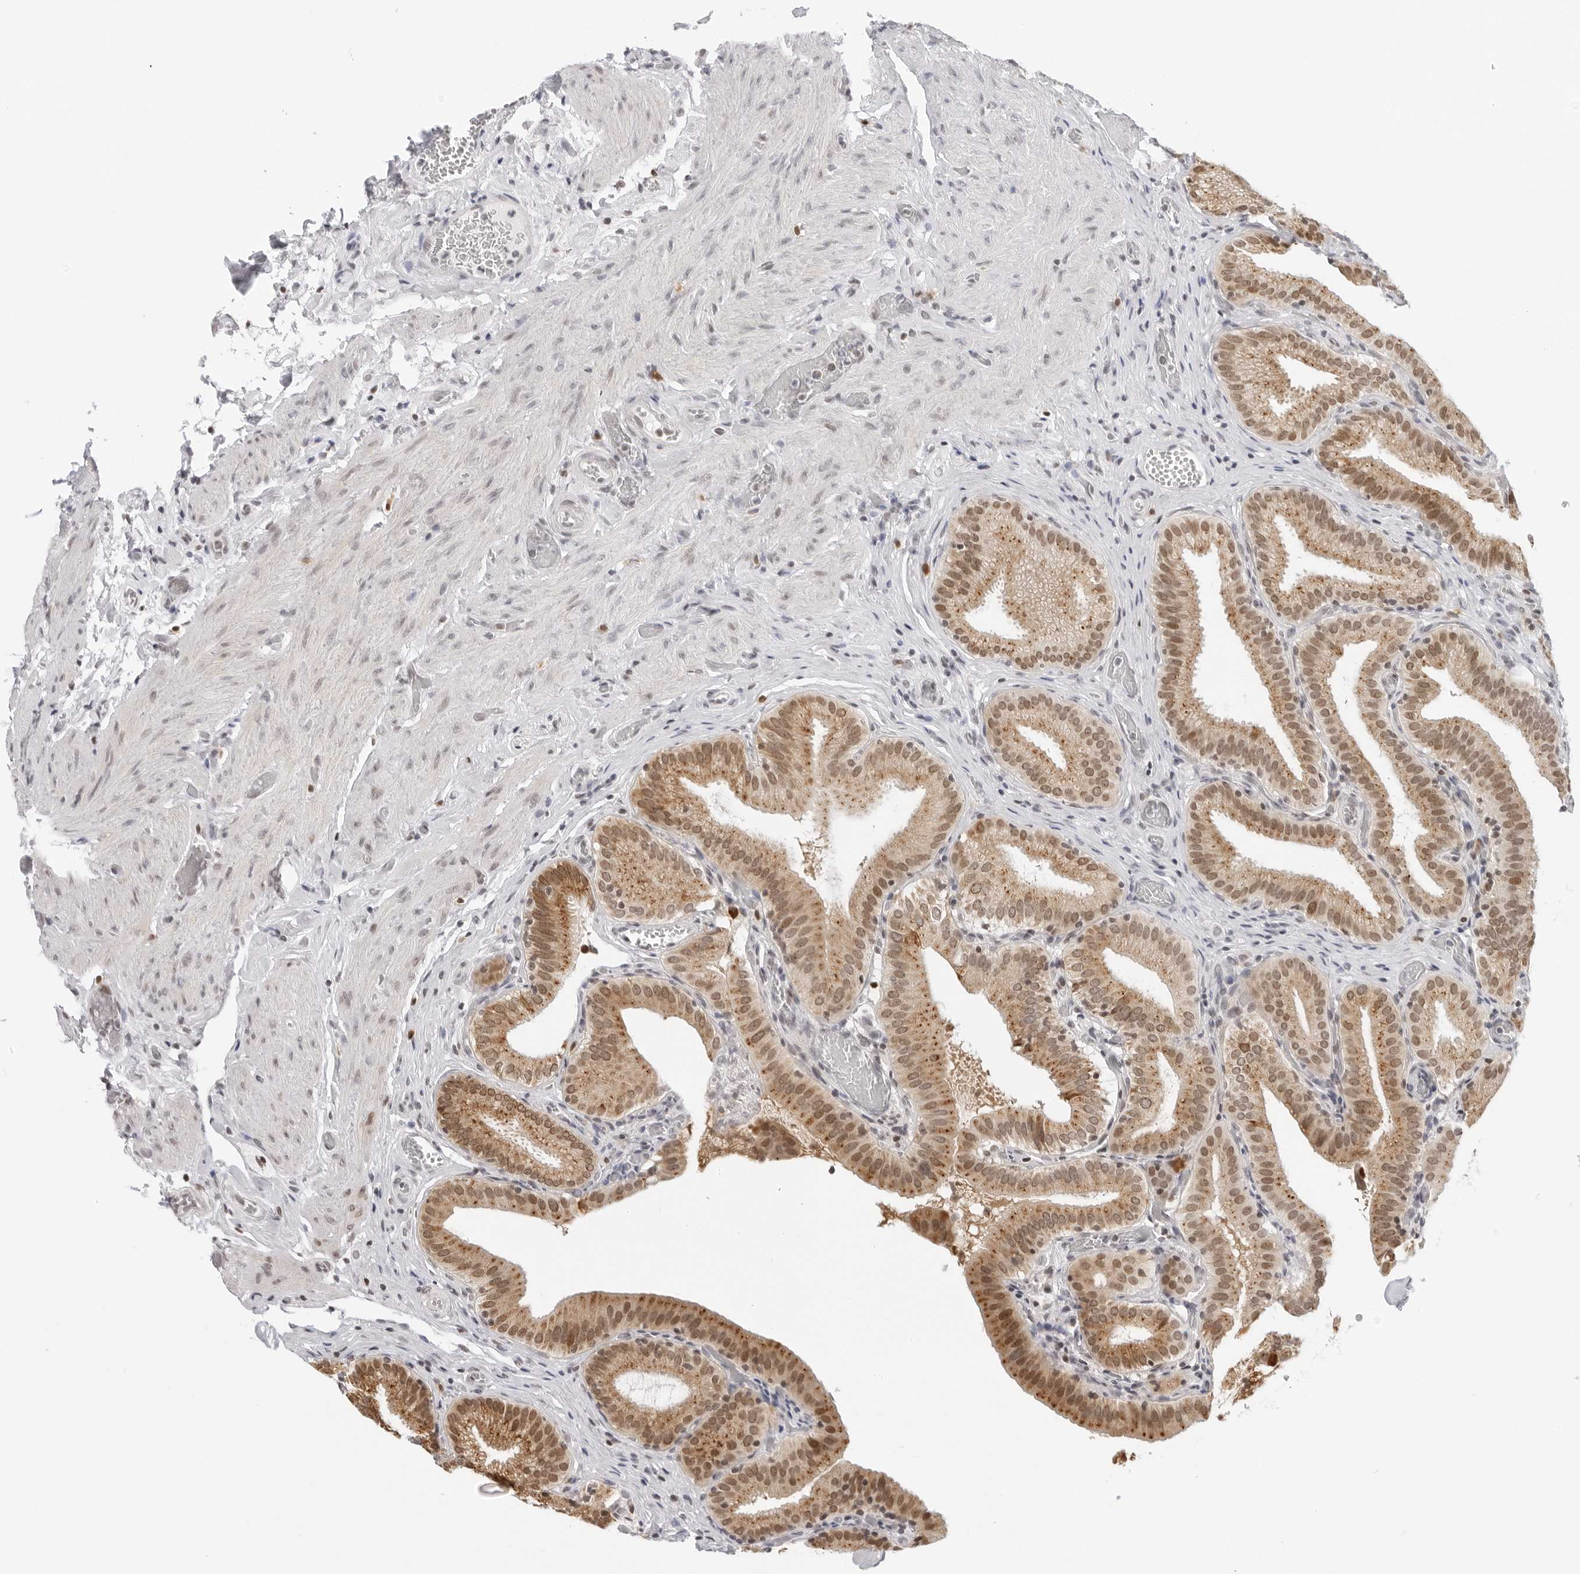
{"staining": {"intensity": "moderate", "quantity": ">75%", "location": "cytoplasmic/membranous,nuclear"}, "tissue": "gallbladder", "cell_type": "Glandular cells", "image_type": "normal", "snomed": [{"axis": "morphology", "description": "Normal tissue, NOS"}, {"axis": "topography", "description": "Gallbladder"}], "caption": "An immunohistochemistry photomicrograph of normal tissue is shown. Protein staining in brown labels moderate cytoplasmic/membranous,nuclear positivity in gallbladder within glandular cells.", "gene": "MSH6", "patient": {"sex": "male", "age": 54}}